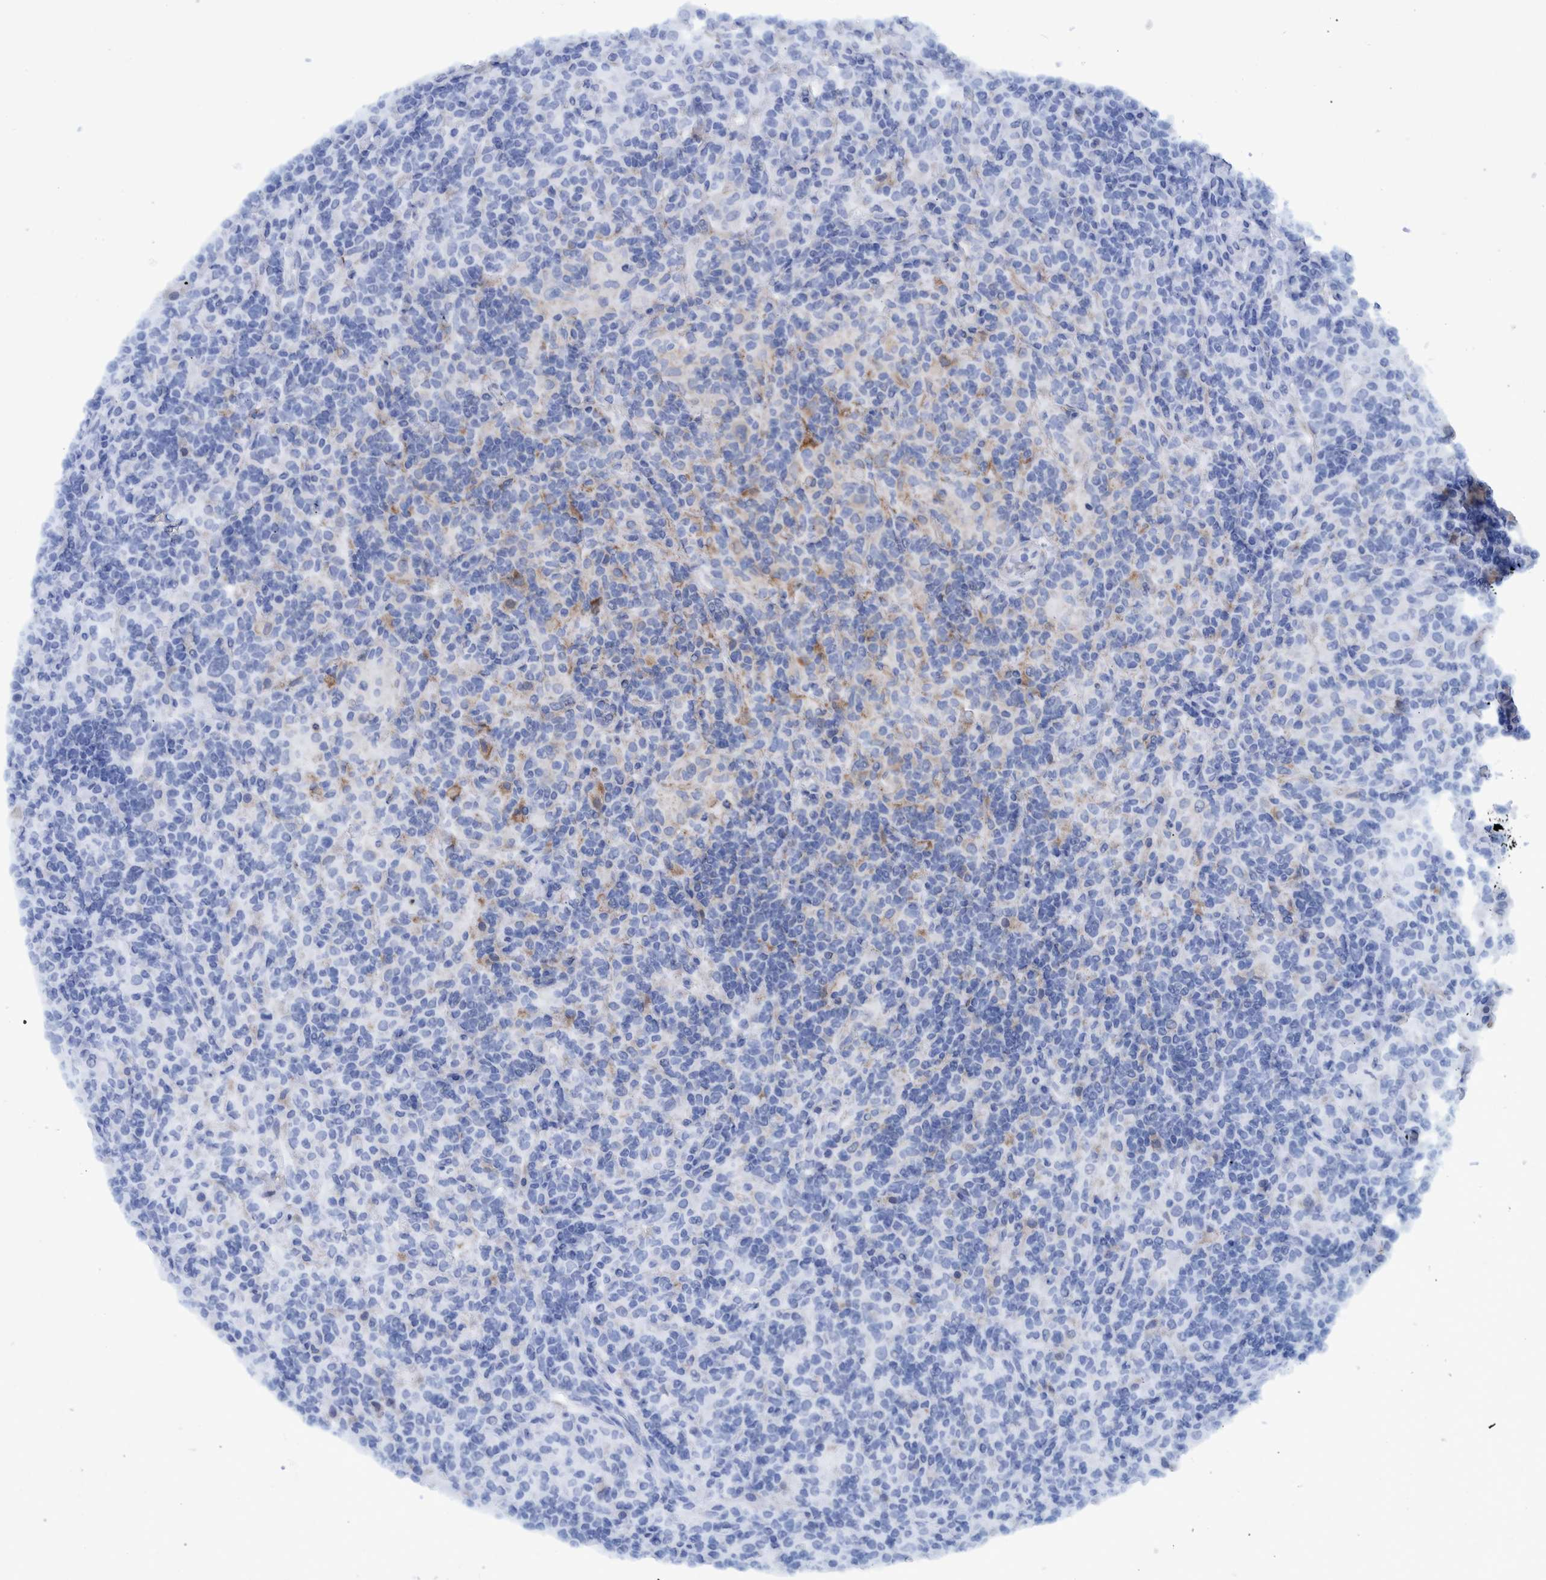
{"staining": {"intensity": "negative", "quantity": "none", "location": "none"}, "tissue": "lymphoma", "cell_type": "Tumor cells", "image_type": "cancer", "snomed": [{"axis": "morphology", "description": "Hodgkin's disease, NOS"}, {"axis": "topography", "description": "Lymph node"}], "caption": "A high-resolution image shows IHC staining of Hodgkin's disease, which displays no significant staining in tumor cells.", "gene": "BZW2", "patient": {"sex": "male", "age": 70}}